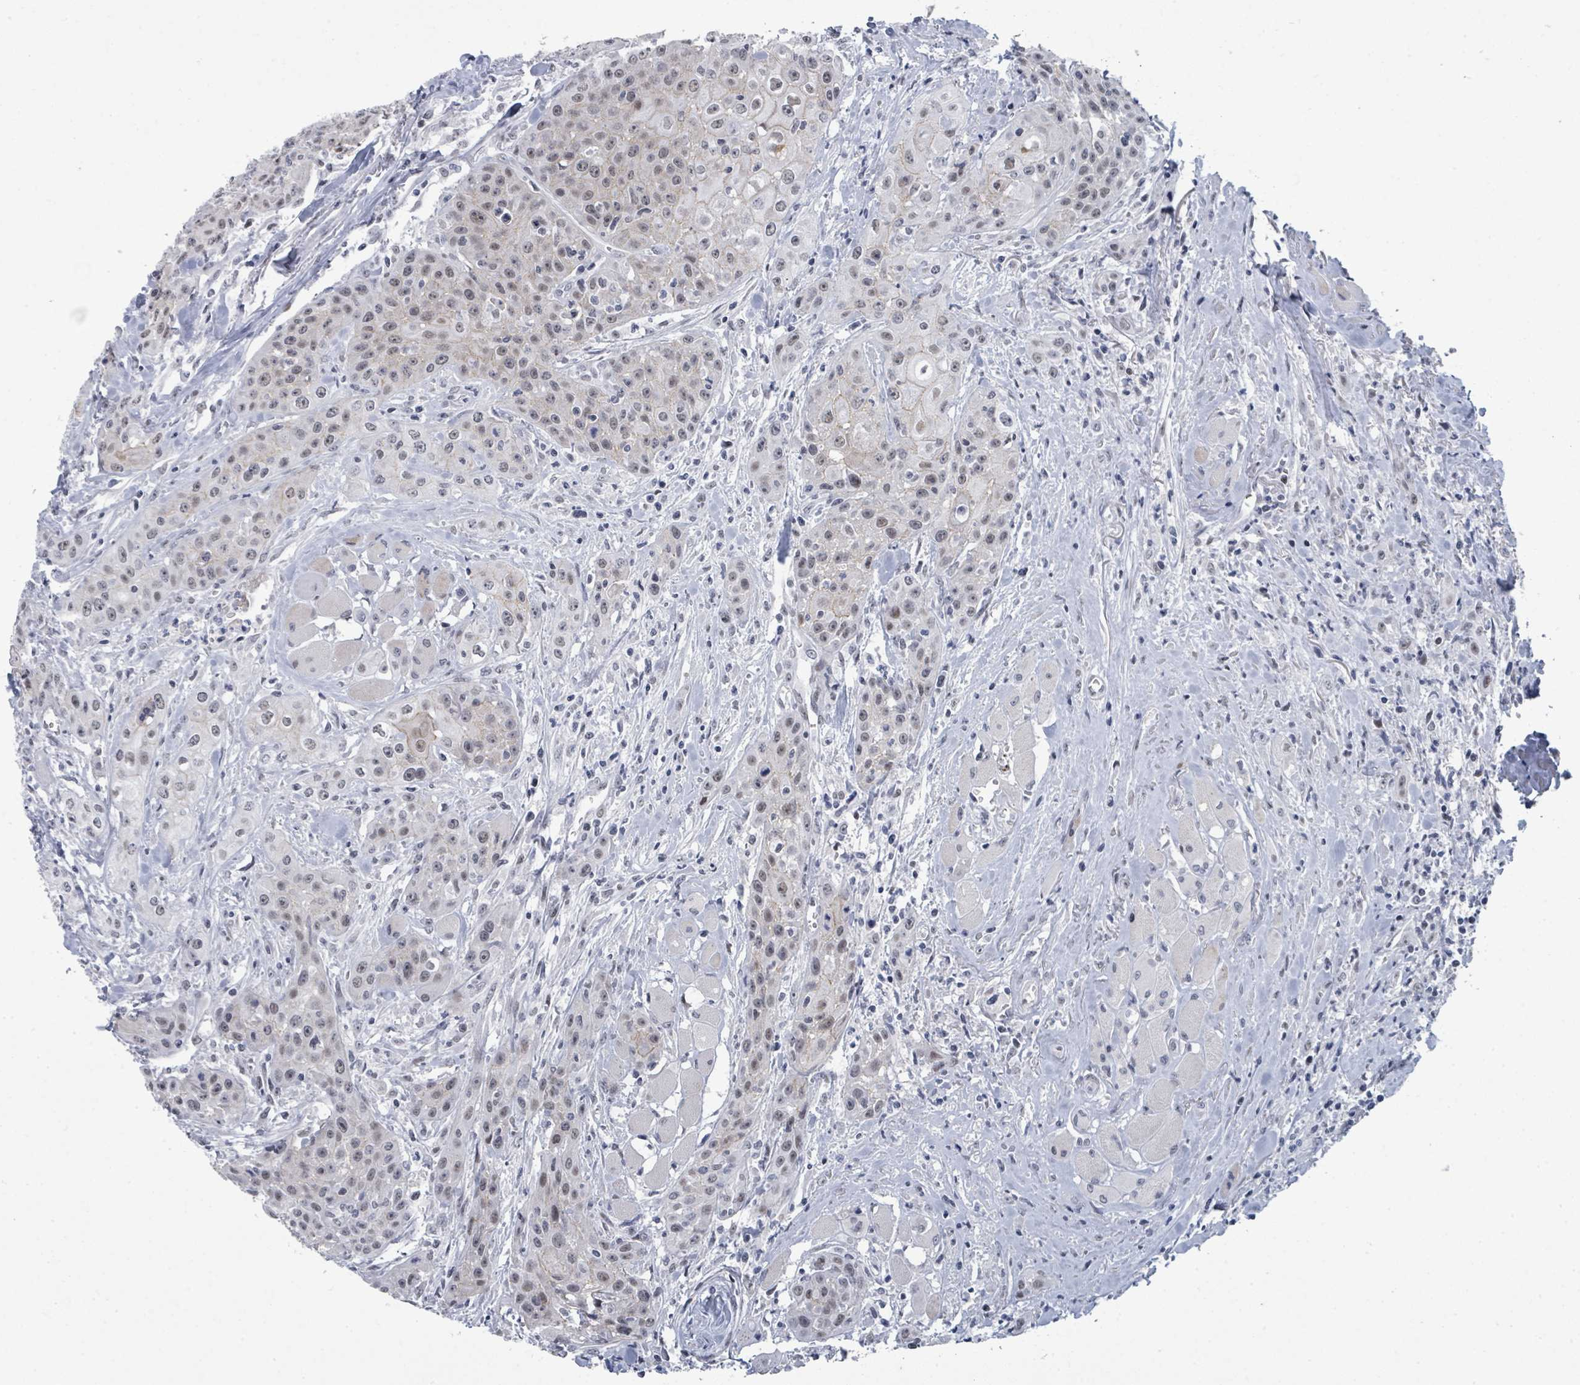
{"staining": {"intensity": "weak", "quantity": "25%-75%", "location": "cytoplasmic/membranous,nuclear"}, "tissue": "head and neck cancer", "cell_type": "Tumor cells", "image_type": "cancer", "snomed": [{"axis": "morphology", "description": "Squamous cell carcinoma, NOS"}, {"axis": "topography", "description": "Oral tissue"}, {"axis": "topography", "description": "Head-Neck"}], "caption": "Human head and neck cancer stained with a protein marker shows weak staining in tumor cells.", "gene": "CT45A5", "patient": {"sex": "female", "age": 82}}